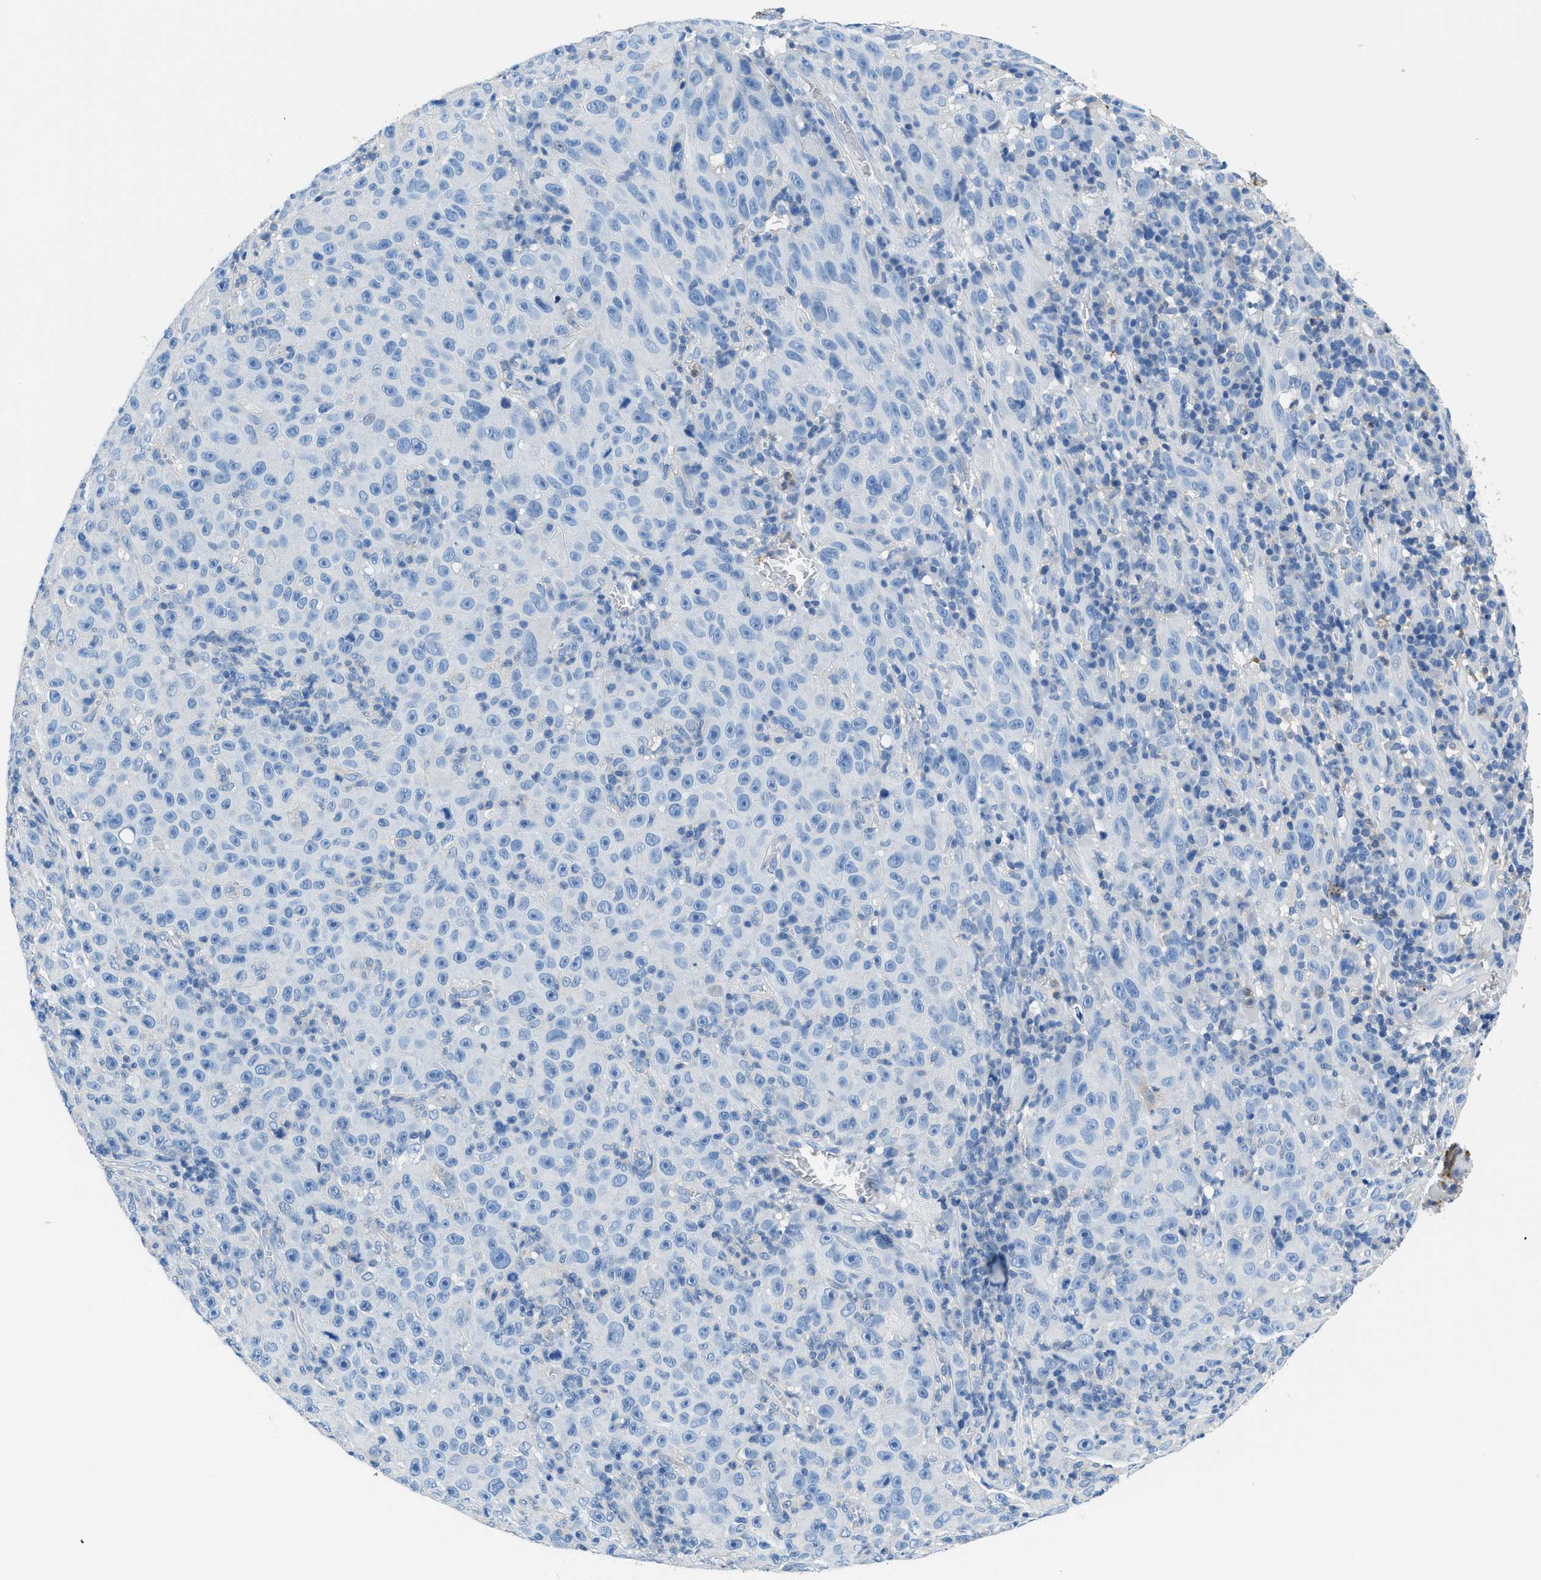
{"staining": {"intensity": "negative", "quantity": "none", "location": "none"}, "tissue": "melanoma", "cell_type": "Tumor cells", "image_type": "cancer", "snomed": [{"axis": "morphology", "description": "Malignant melanoma, NOS"}, {"axis": "topography", "description": "Skin"}], "caption": "DAB (3,3'-diaminobenzidine) immunohistochemical staining of melanoma exhibits no significant expression in tumor cells.", "gene": "NEB", "patient": {"sex": "female", "age": 82}}